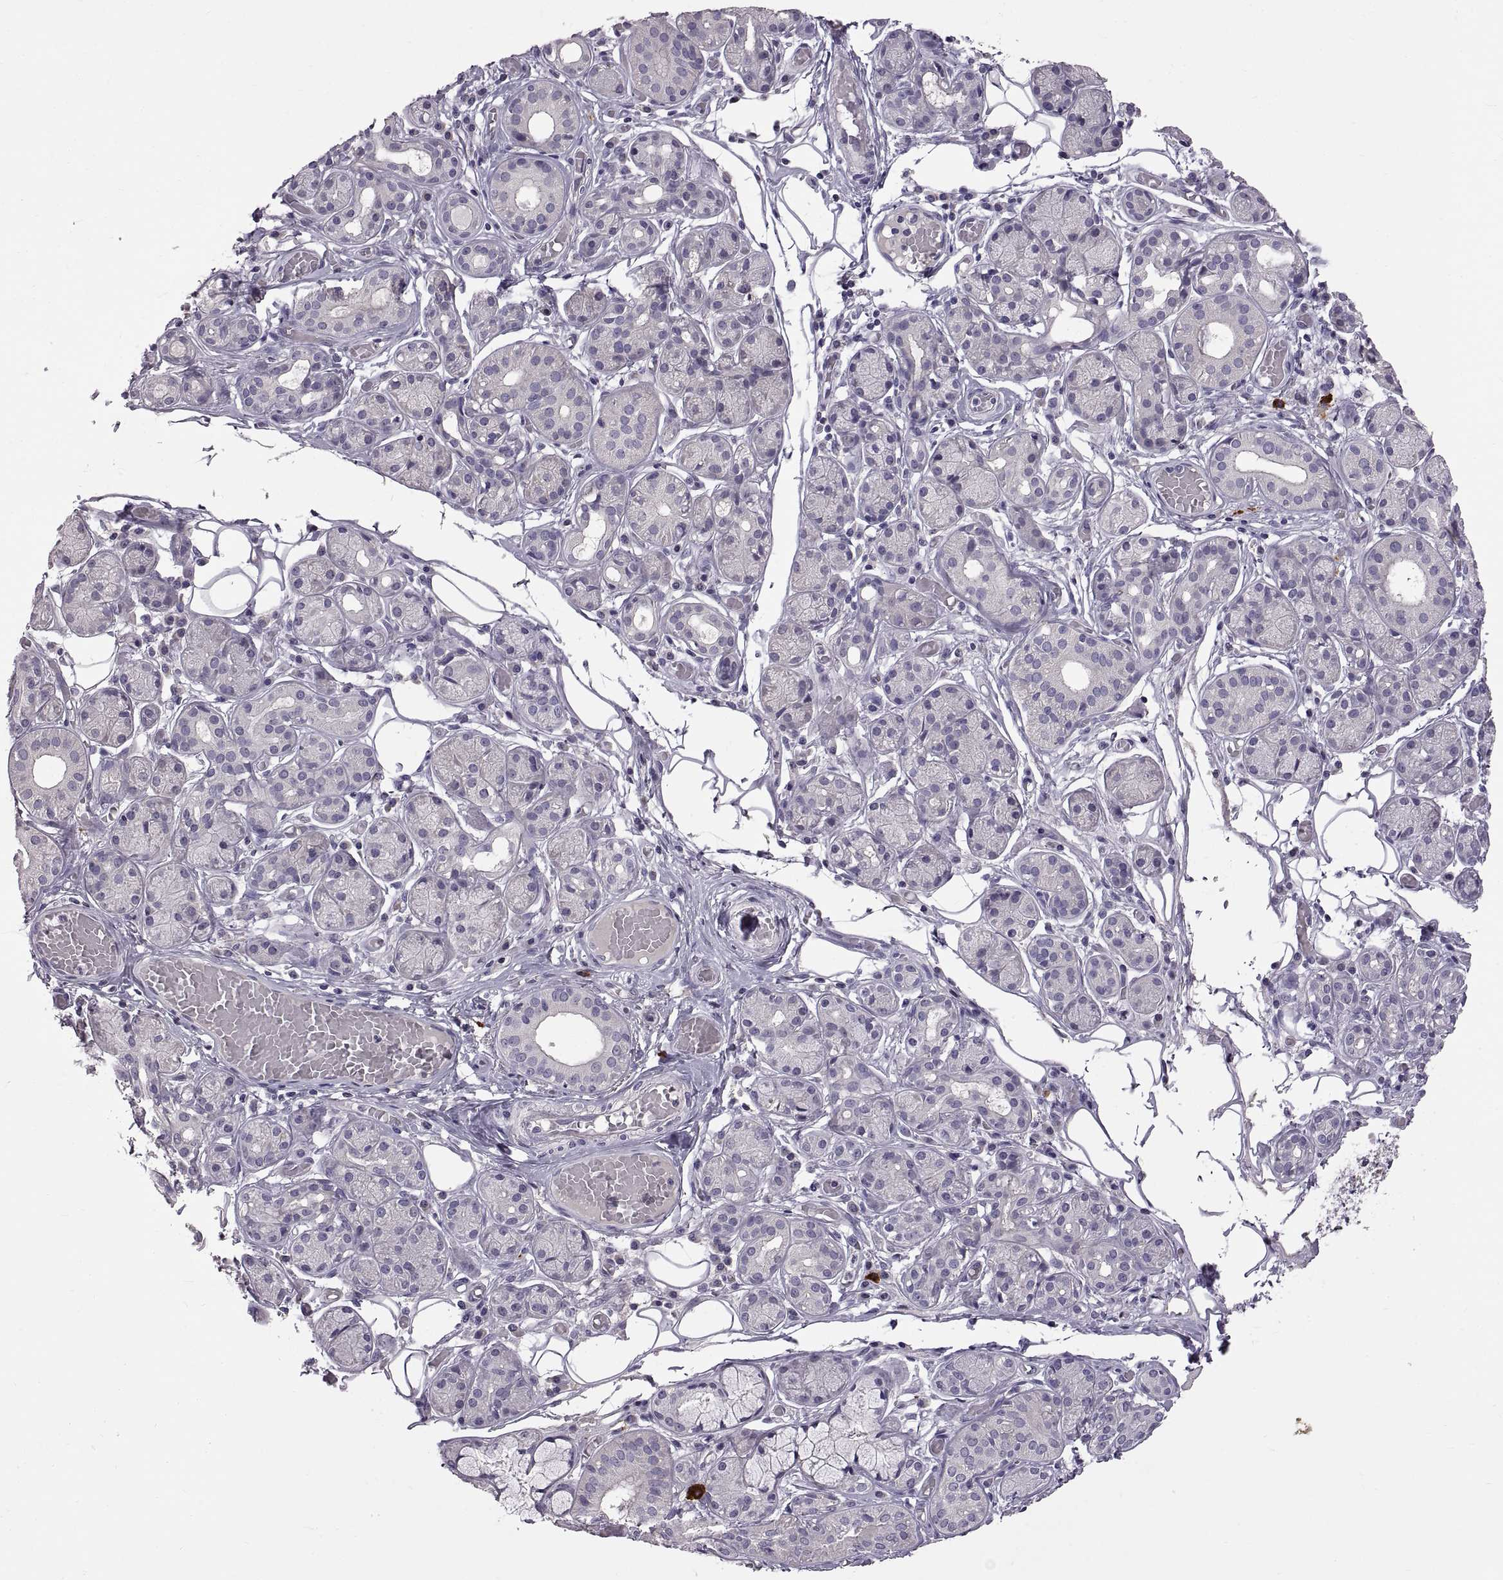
{"staining": {"intensity": "negative", "quantity": "none", "location": "none"}, "tissue": "salivary gland", "cell_type": "Glandular cells", "image_type": "normal", "snomed": [{"axis": "morphology", "description": "Normal tissue, NOS"}, {"axis": "topography", "description": "Salivary gland"}, {"axis": "topography", "description": "Peripheral nerve tissue"}], "caption": "The micrograph reveals no staining of glandular cells in benign salivary gland. (DAB (3,3'-diaminobenzidine) immunohistochemistry, high magnification).", "gene": "WFDC8", "patient": {"sex": "male", "age": 71}}